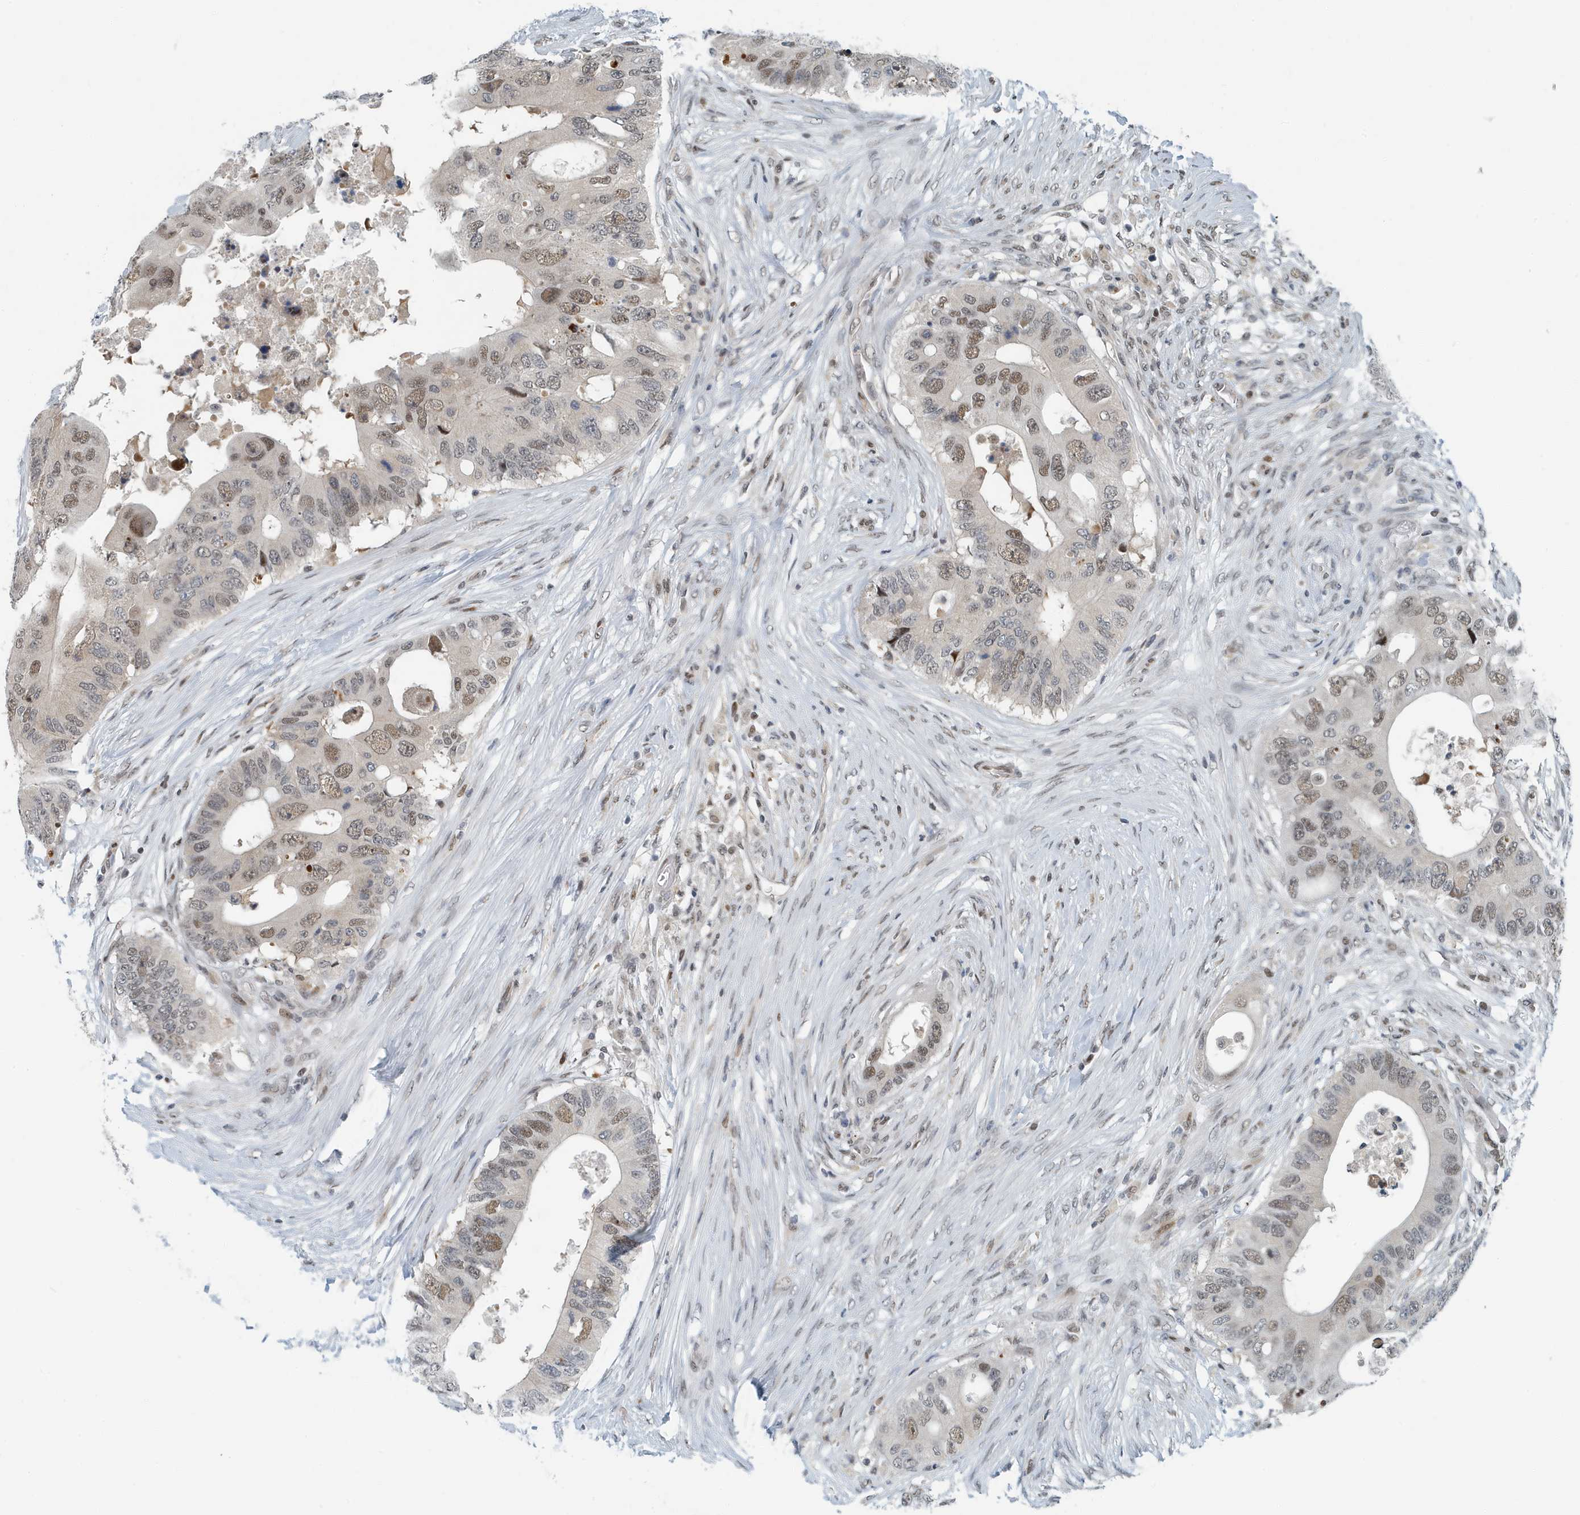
{"staining": {"intensity": "moderate", "quantity": "25%-75%", "location": "nuclear"}, "tissue": "colorectal cancer", "cell_type": "Tumor cells", "image_type": "cancer", "snomed": [{"axis": "morphology", "description": "Adenocarcinoma, NOS"}, {"axis": "topography", "description": "Colon"}], "caption": "IHC image of neoplastic tissue: human colorectal cancer (adenocarcinoma) stained using immunohistochemistry (IHC) demonstrates medium levels of moderate protein expression localized specifically in the nuclear of tumor cells, appearing as a nuclear brown color.", "gene": "KIF15", "patient": {"sex": "male", "age": 71}}